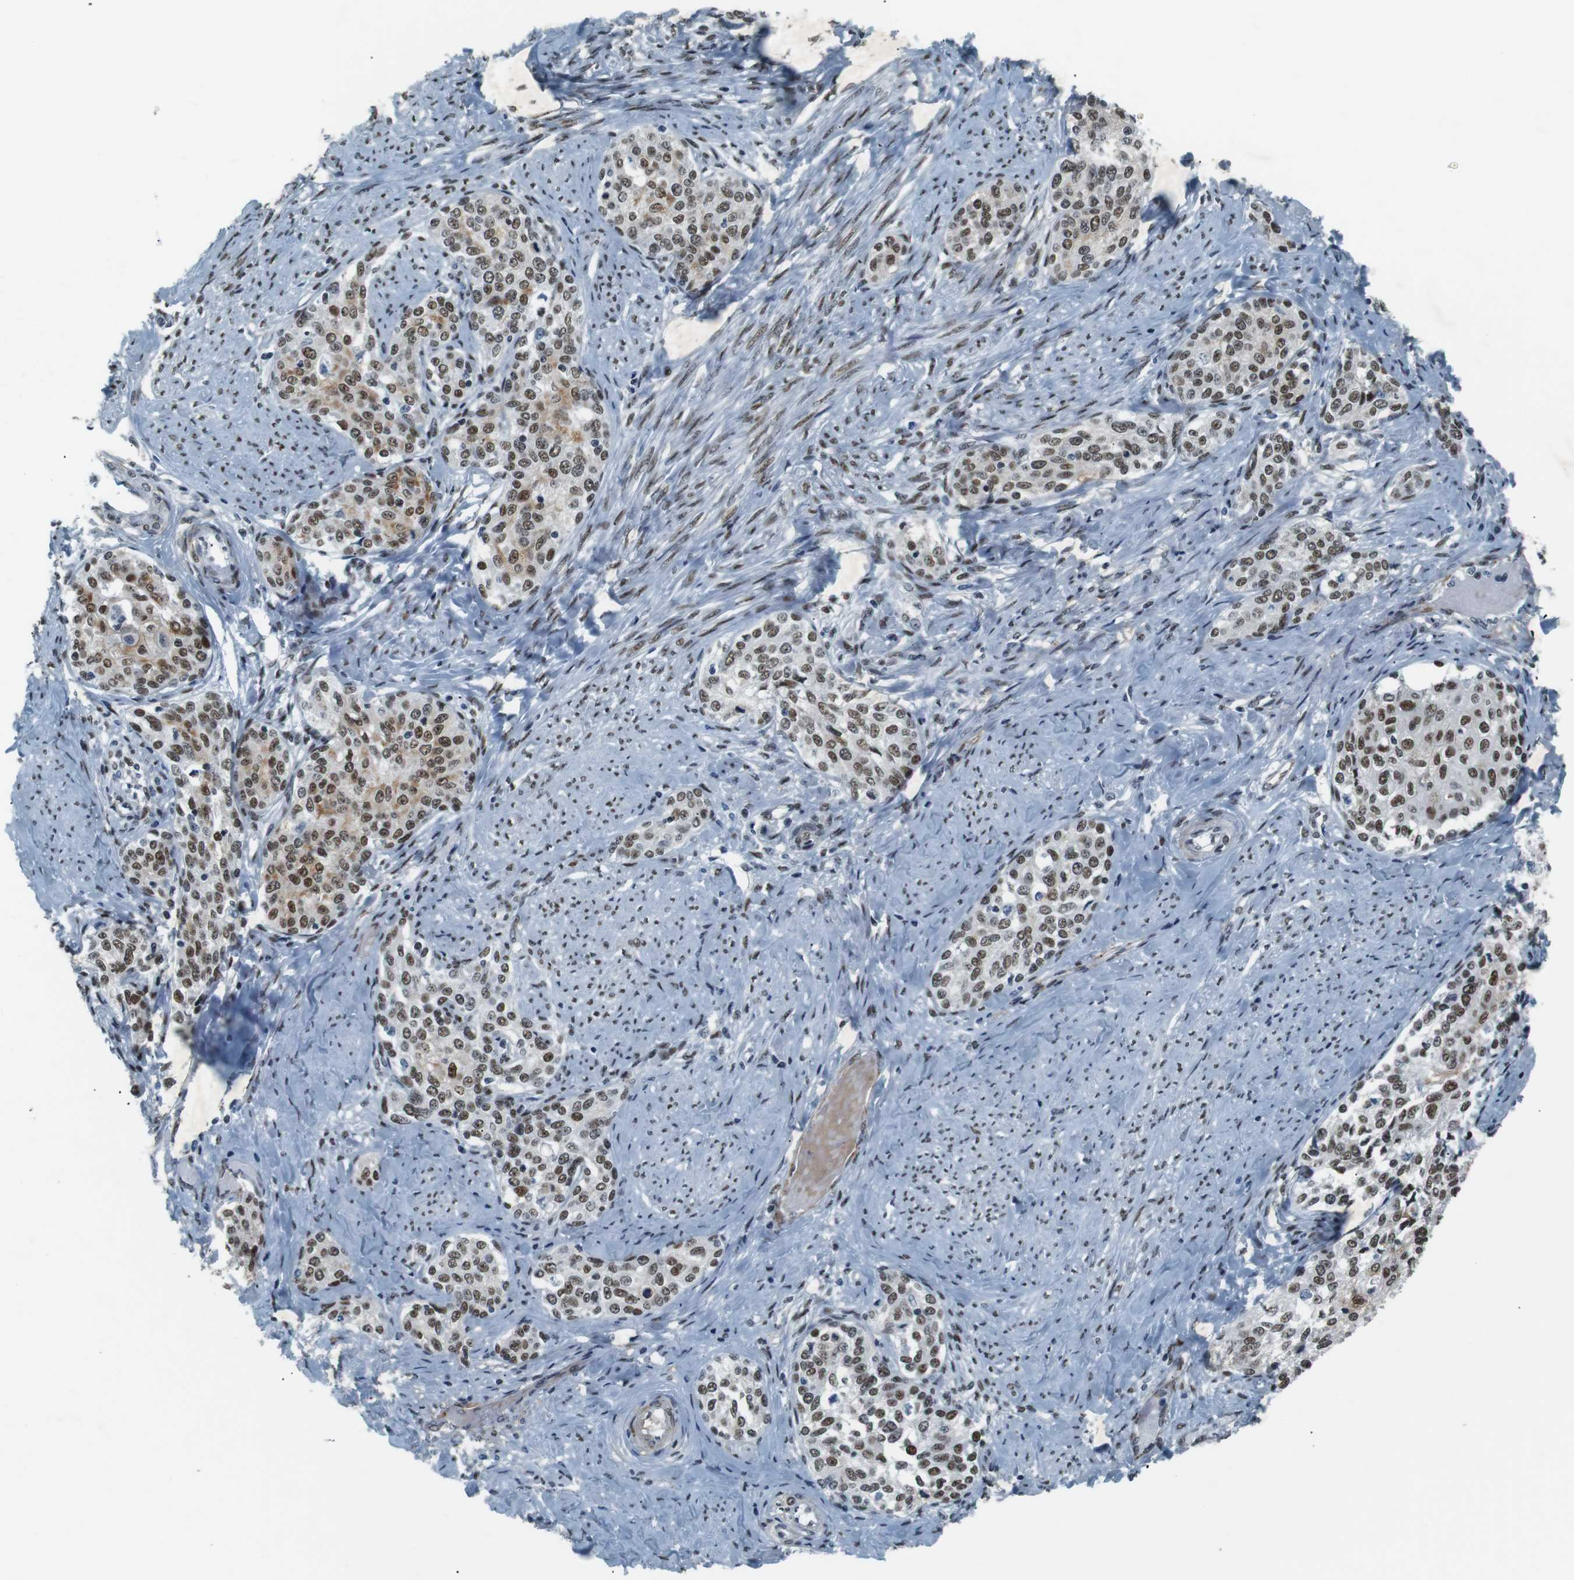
{"staining": {"intensity": "moderate", "quantity": ">75%", "location": "cytoplasmic/membranous,nuclear"}, "tissue": "cervical cancer", "cell_type": "Tumor cells", "image_type": "cancer", "snomed": [{"axis": "morphology", "description": "Squamous cell carcinoma, NOS"}, {"axis": "morphology", "description": "Adenocarcinoma, NOS"}, {"axis": "topography", "description": "Cervix"}], "caption": "Adenocarcinoma (cervical) stained for a protein (brown) shows moderate cytoplasmic/membranous and nuclear positive expression in approximately >75% of tumor cells.", "gene": "HEXIM1", "patient": {"sex": "female", "age": 52}}